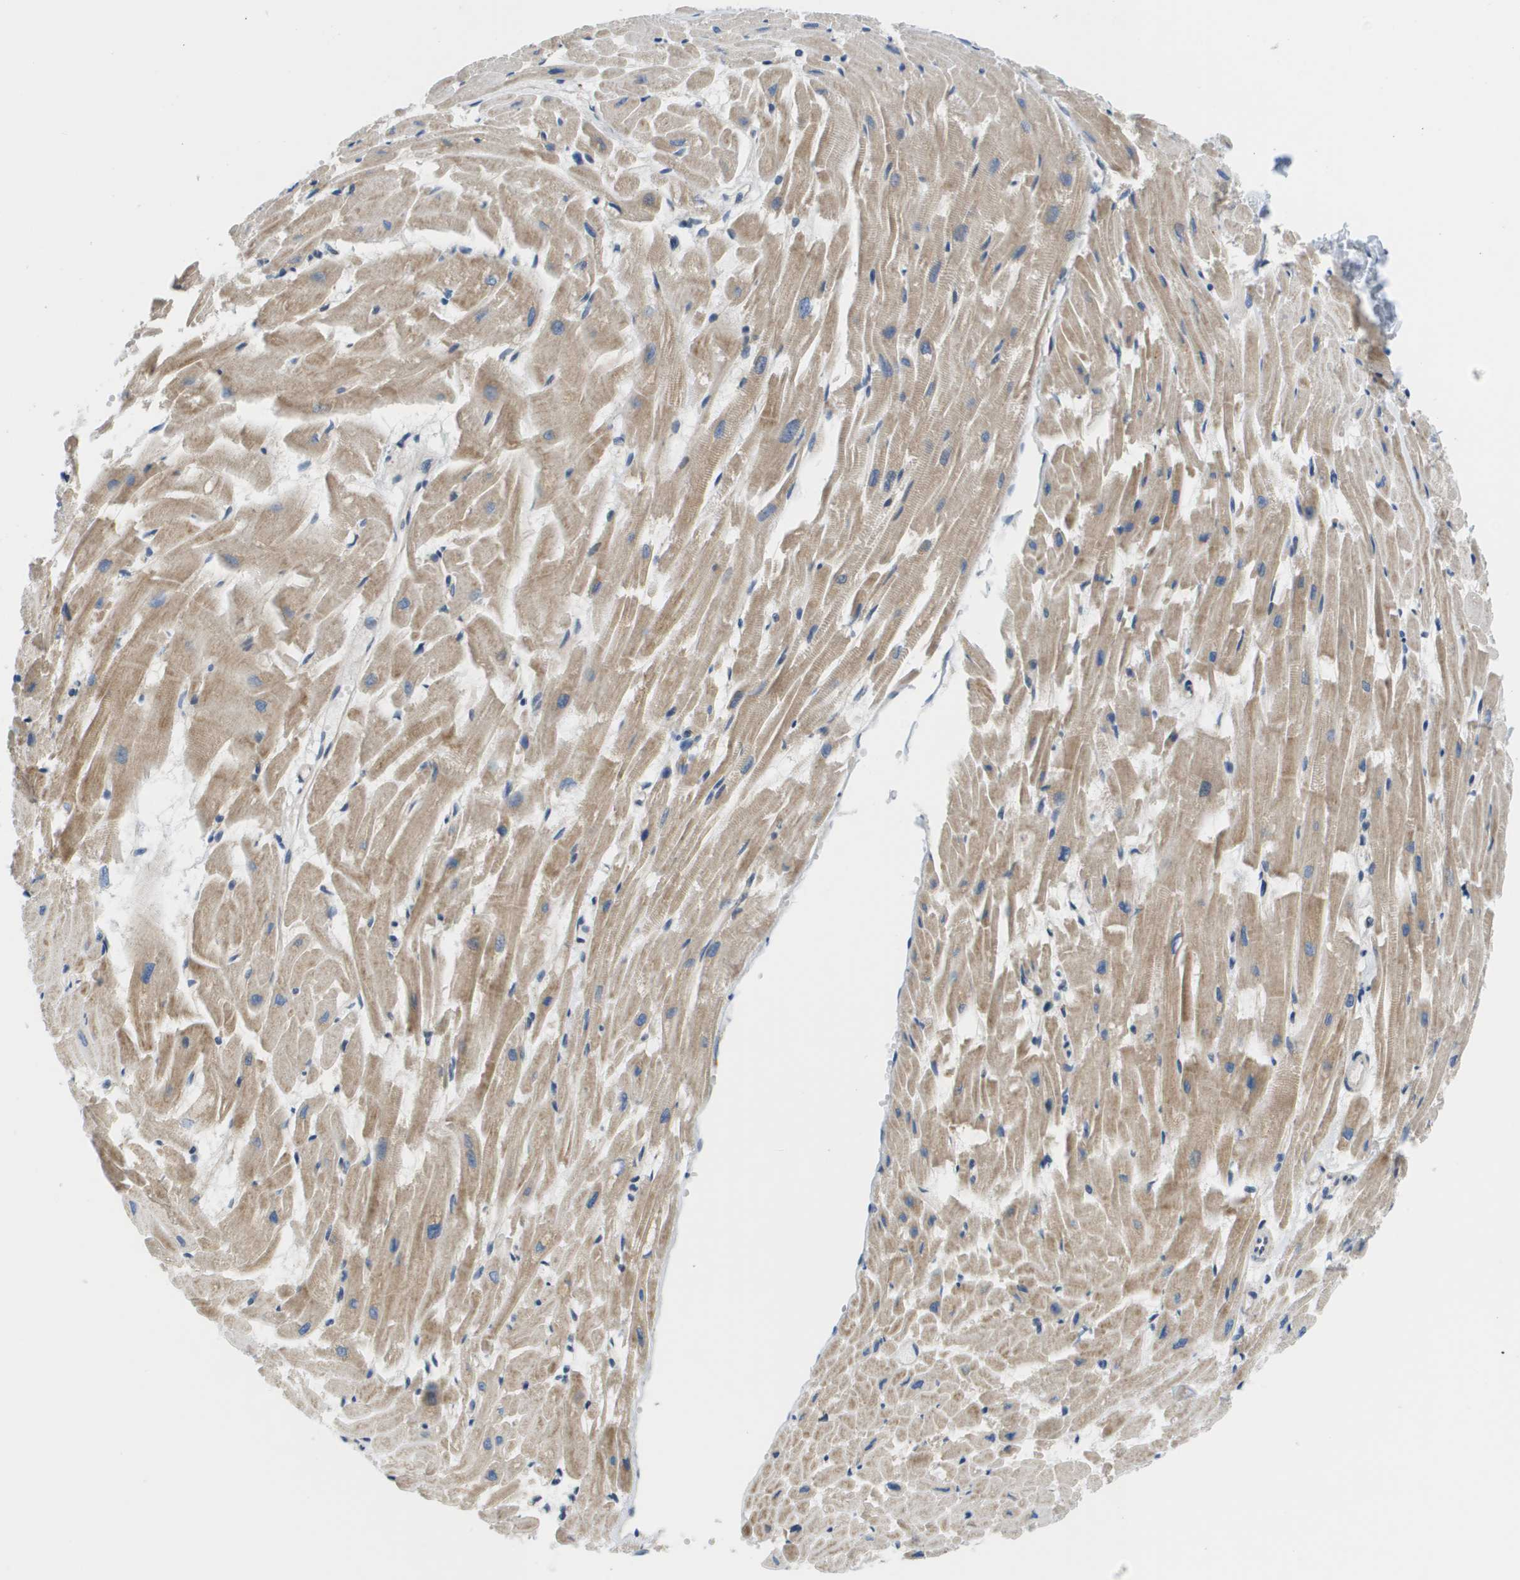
{"staining": {"intensity": "moderate", "quantity": ">75%", "location": "cytoplasmic/membranous"}, "tissue": "heart muscle", "cell_type": "Cardiomyocytes", "image_type": "normal", "snomed": [{"axis": "morphology", "description": "Normal tissue, NOS"}, {"axis": "topography", "description": "Heart"}], "caption": "Unremarkable heart muscle reveals moderate cytoplasmic/membranous expression in about >75% of cardiomyocytes, visualized by immunohistochemistry.", "gene": "KRT23", "patient": {"sex": "female", "age": 19}}